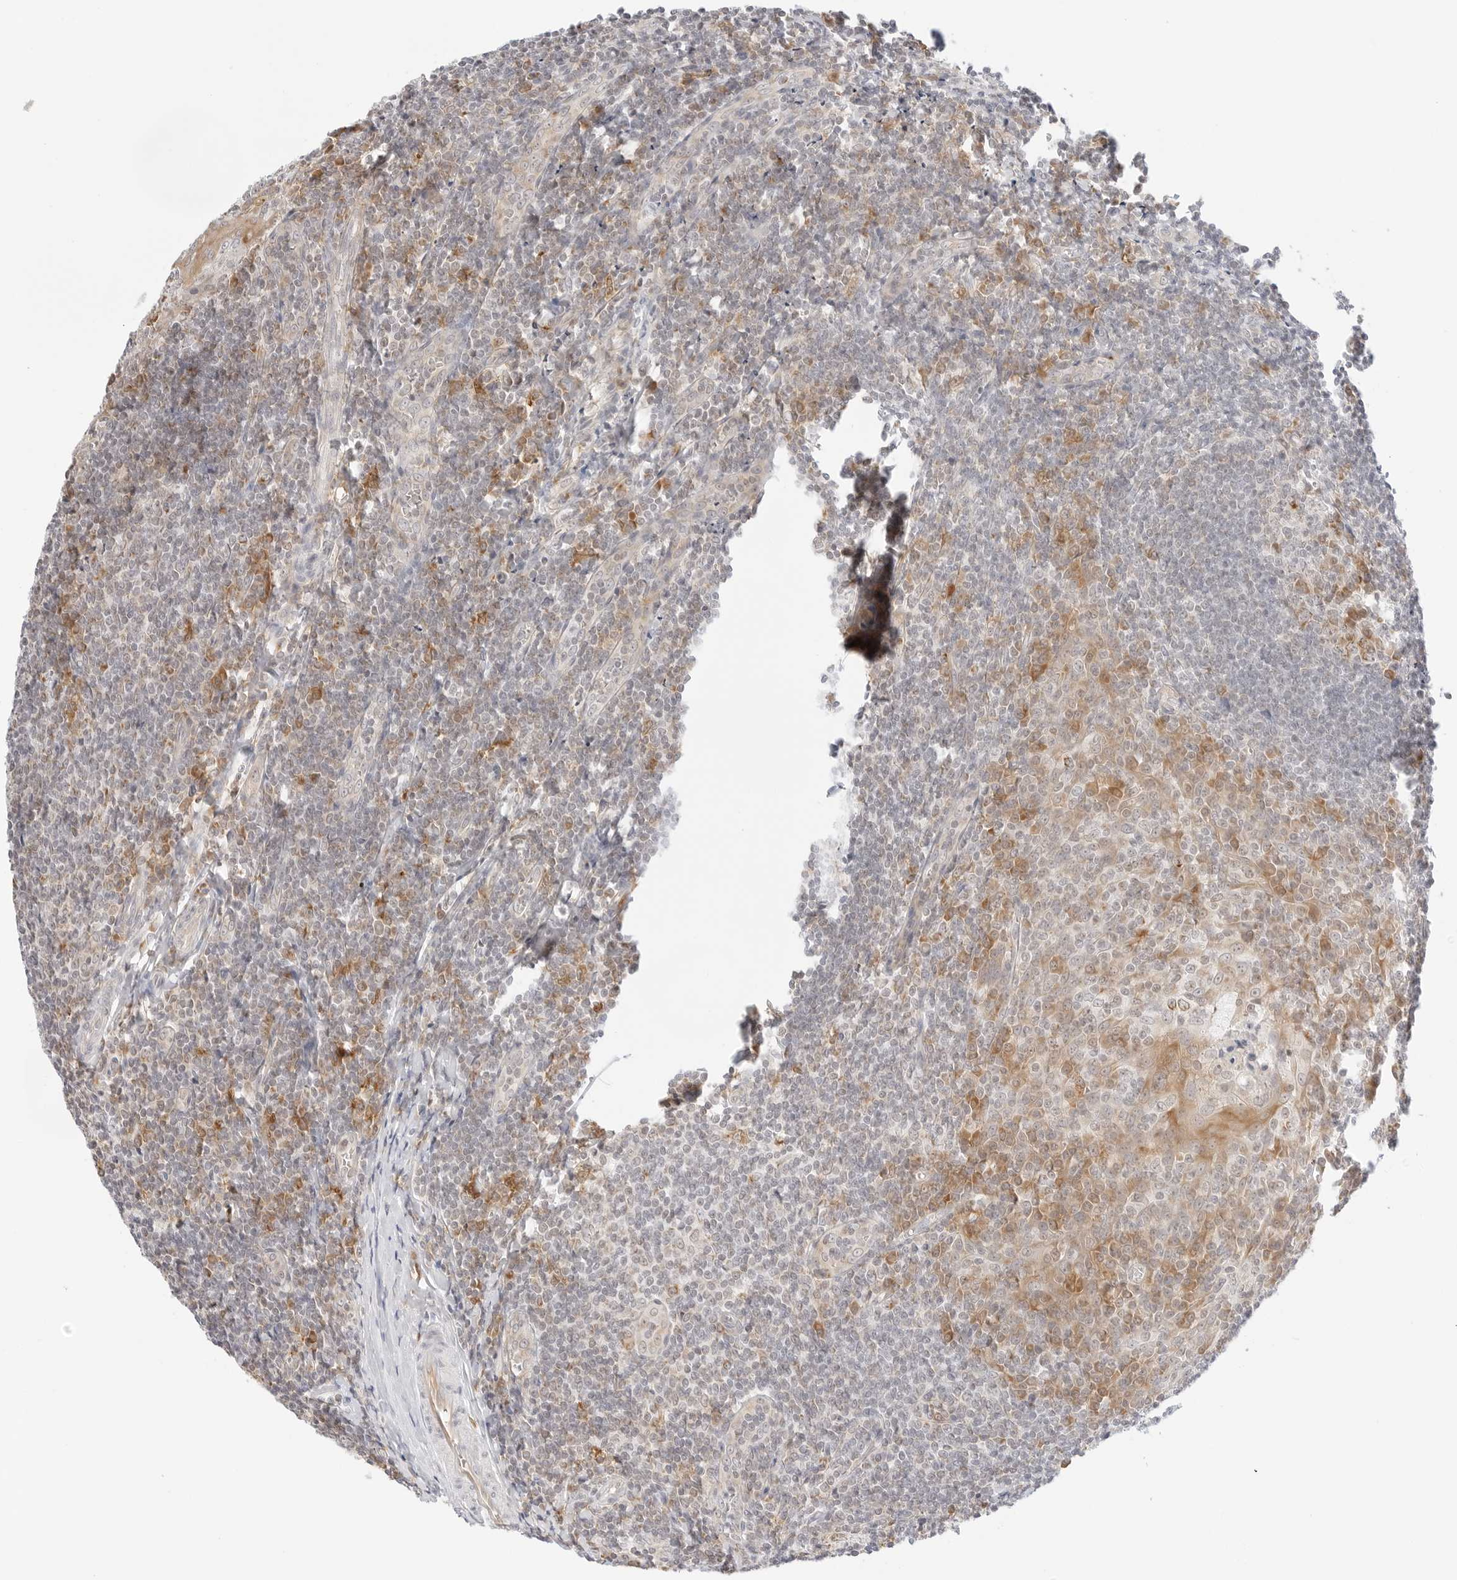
{"staining": {"intensity": "moderate", "quantity": "<25%", "location": "cytoplasmic/membranous"}, "tissue": "tonsil", "cell_type": "Germinal center cells", "image_type": "normal", "snomed": [{"axis": "morphology", "description": "Normal tissue, NOS"}, {"axis": "topography", "description": "Tonsil"}], "caption": "A histopathology image of tonsil stained for a protein displays moderate cytoplasmic/membranous brown staining in germinal center cells.", "gene": "ERO1B", "patient": {"sex": "male", "age": 27}}